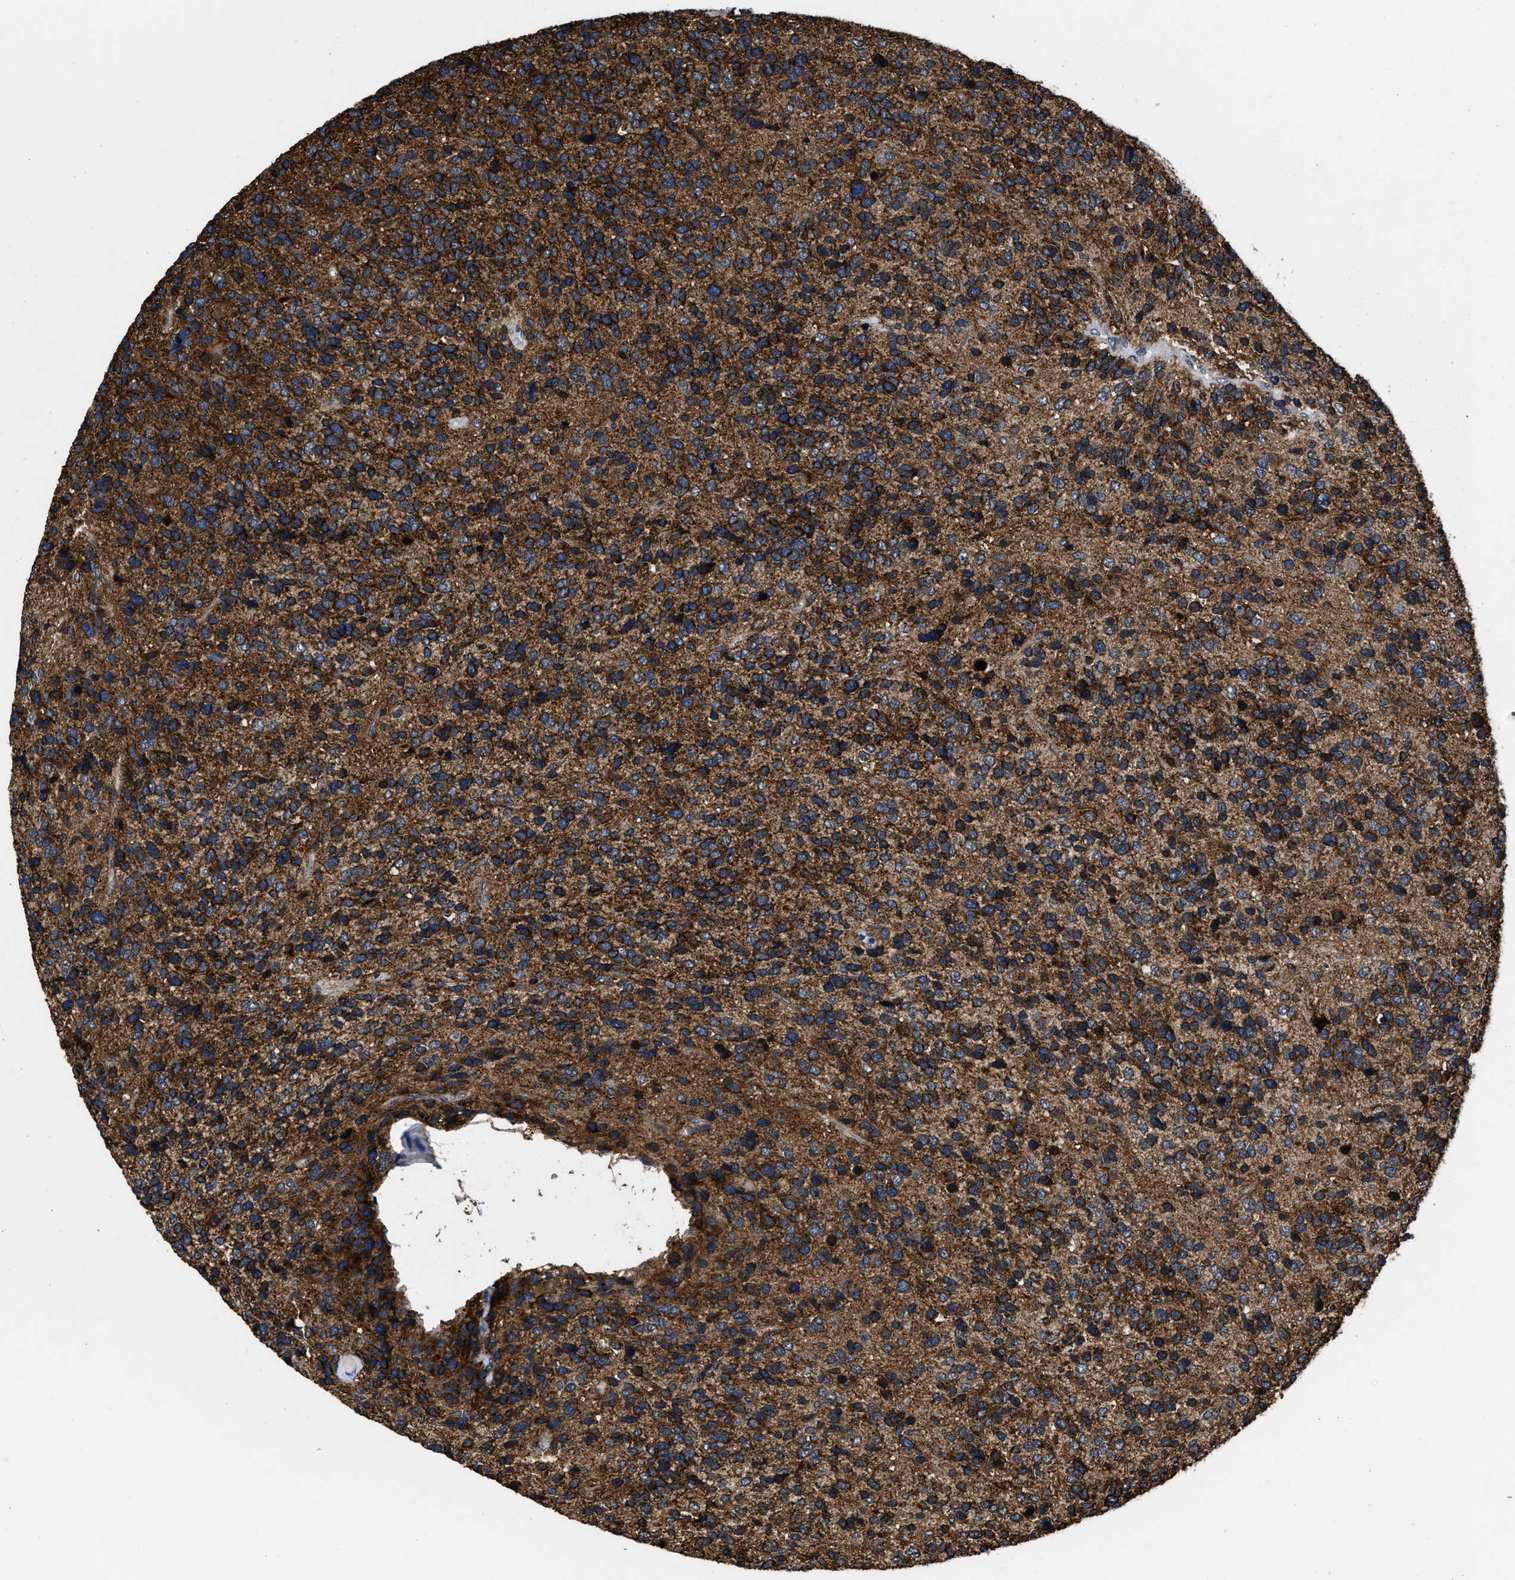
{"staining": {"intensity": "strong", "quantity": ">75%", "location": "cytoplasmic/membranous"}, "tissue": "glioma", "cell_type": "Tumor cells", "image_type": "cancer", "snomed": [{"axis": "morphology", "description": "Glioma, malignant, High grade"}, {"axis": "topography", "description": "Brain"}], "caption": "Protein expression analysis of glioma exhibits strong cytoplasmic/membranous staining in about >75% of tumor cells. (IHC, brightfield microscopy, high magnification).", "gene": "MARCKSL1", "patient": {"sex": "female", "age": 58}}